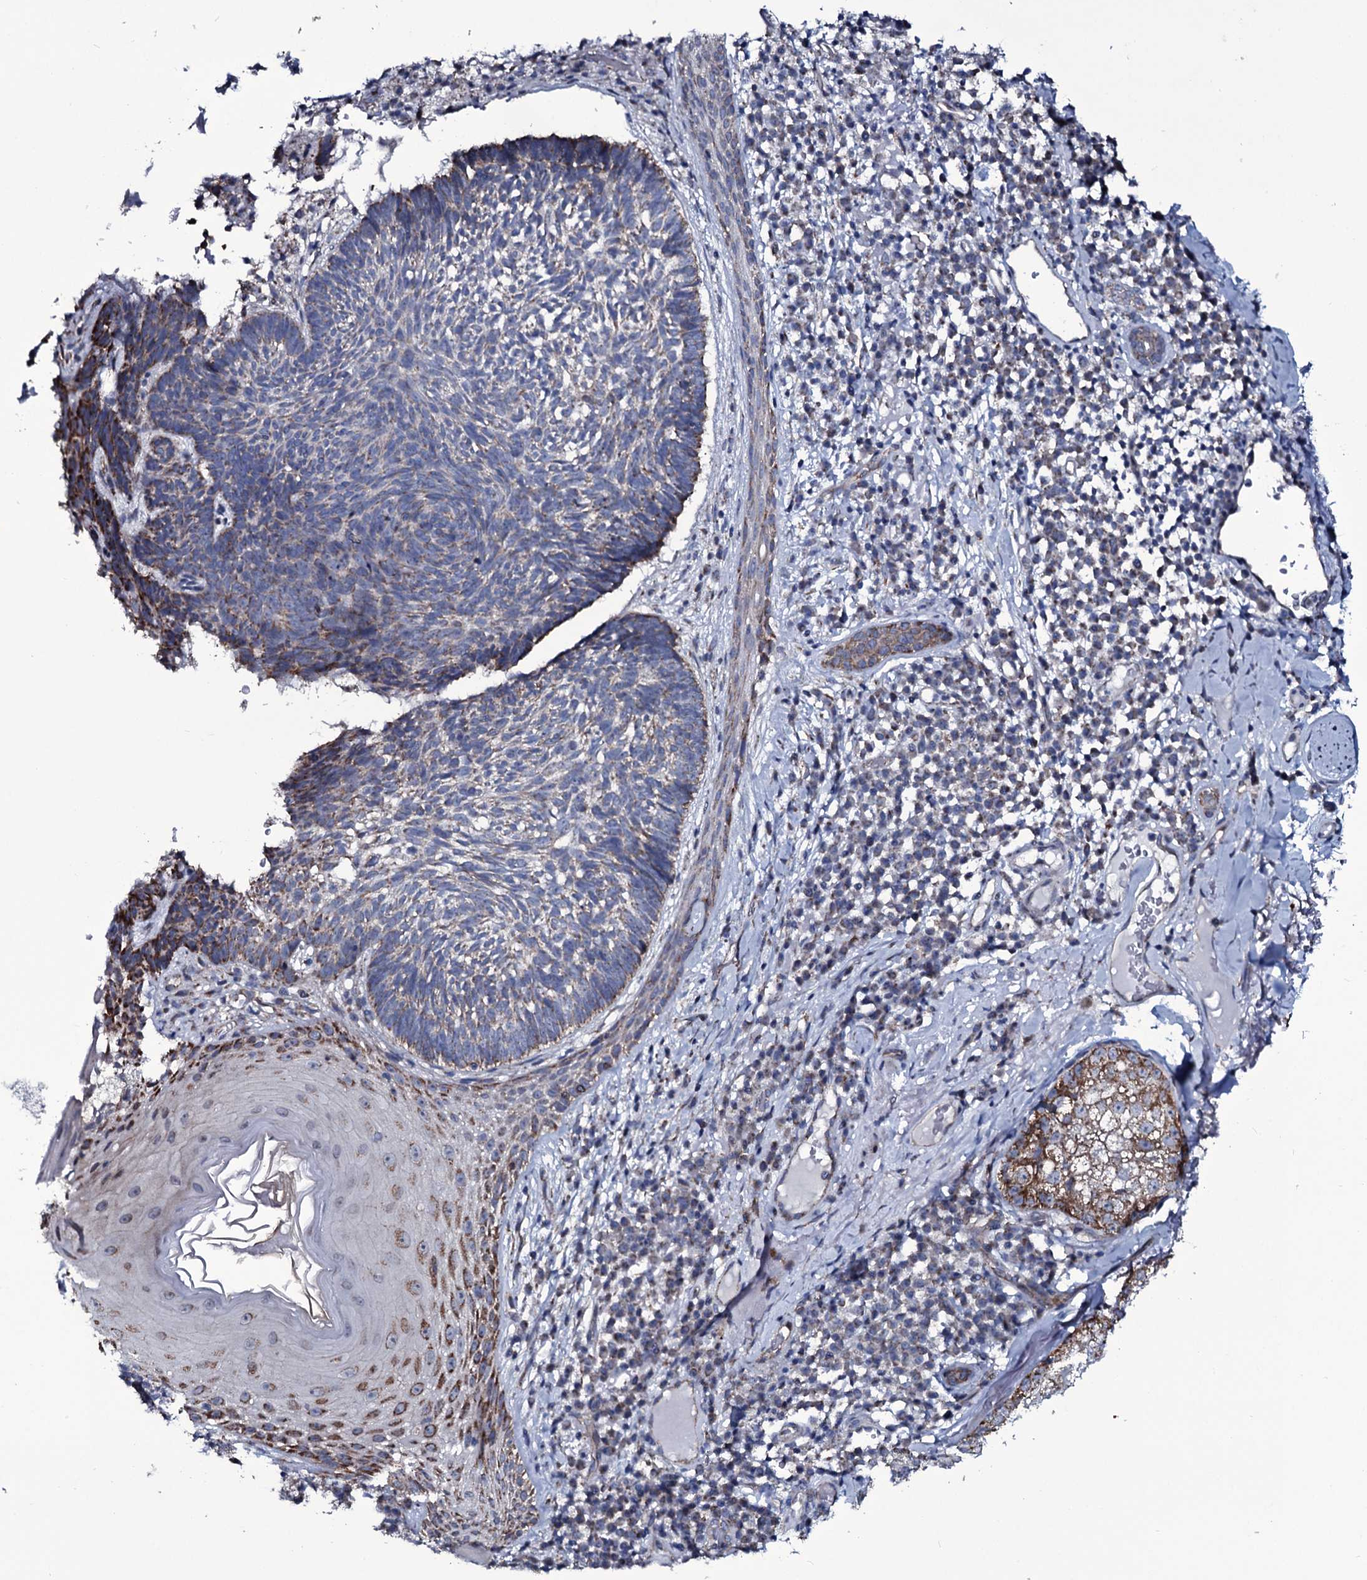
{"staining": {"intensity": "moderate", "quantity": ">75%", "location": "cytoplasmic/membranous"}, "tissue": "skin cancer", "cell_type": "Tumor cells", "image_type": "cancer", "snomed": [{"axis": "morphology", "description": "Basal cell carcinoma"}, {"axis": "topography", "description": "Skin"}], "caption": "This photomicrograph demonstrates skin basal cell carcinoma stained with IHC to label a protein in brown. The cytoplasmic/membranous of tumor cells show moderate positivity for the protein. Nuclei are counter-stained blue.", "gene": "WIPF3", "patient": {"sex": "male", "age": 88}}